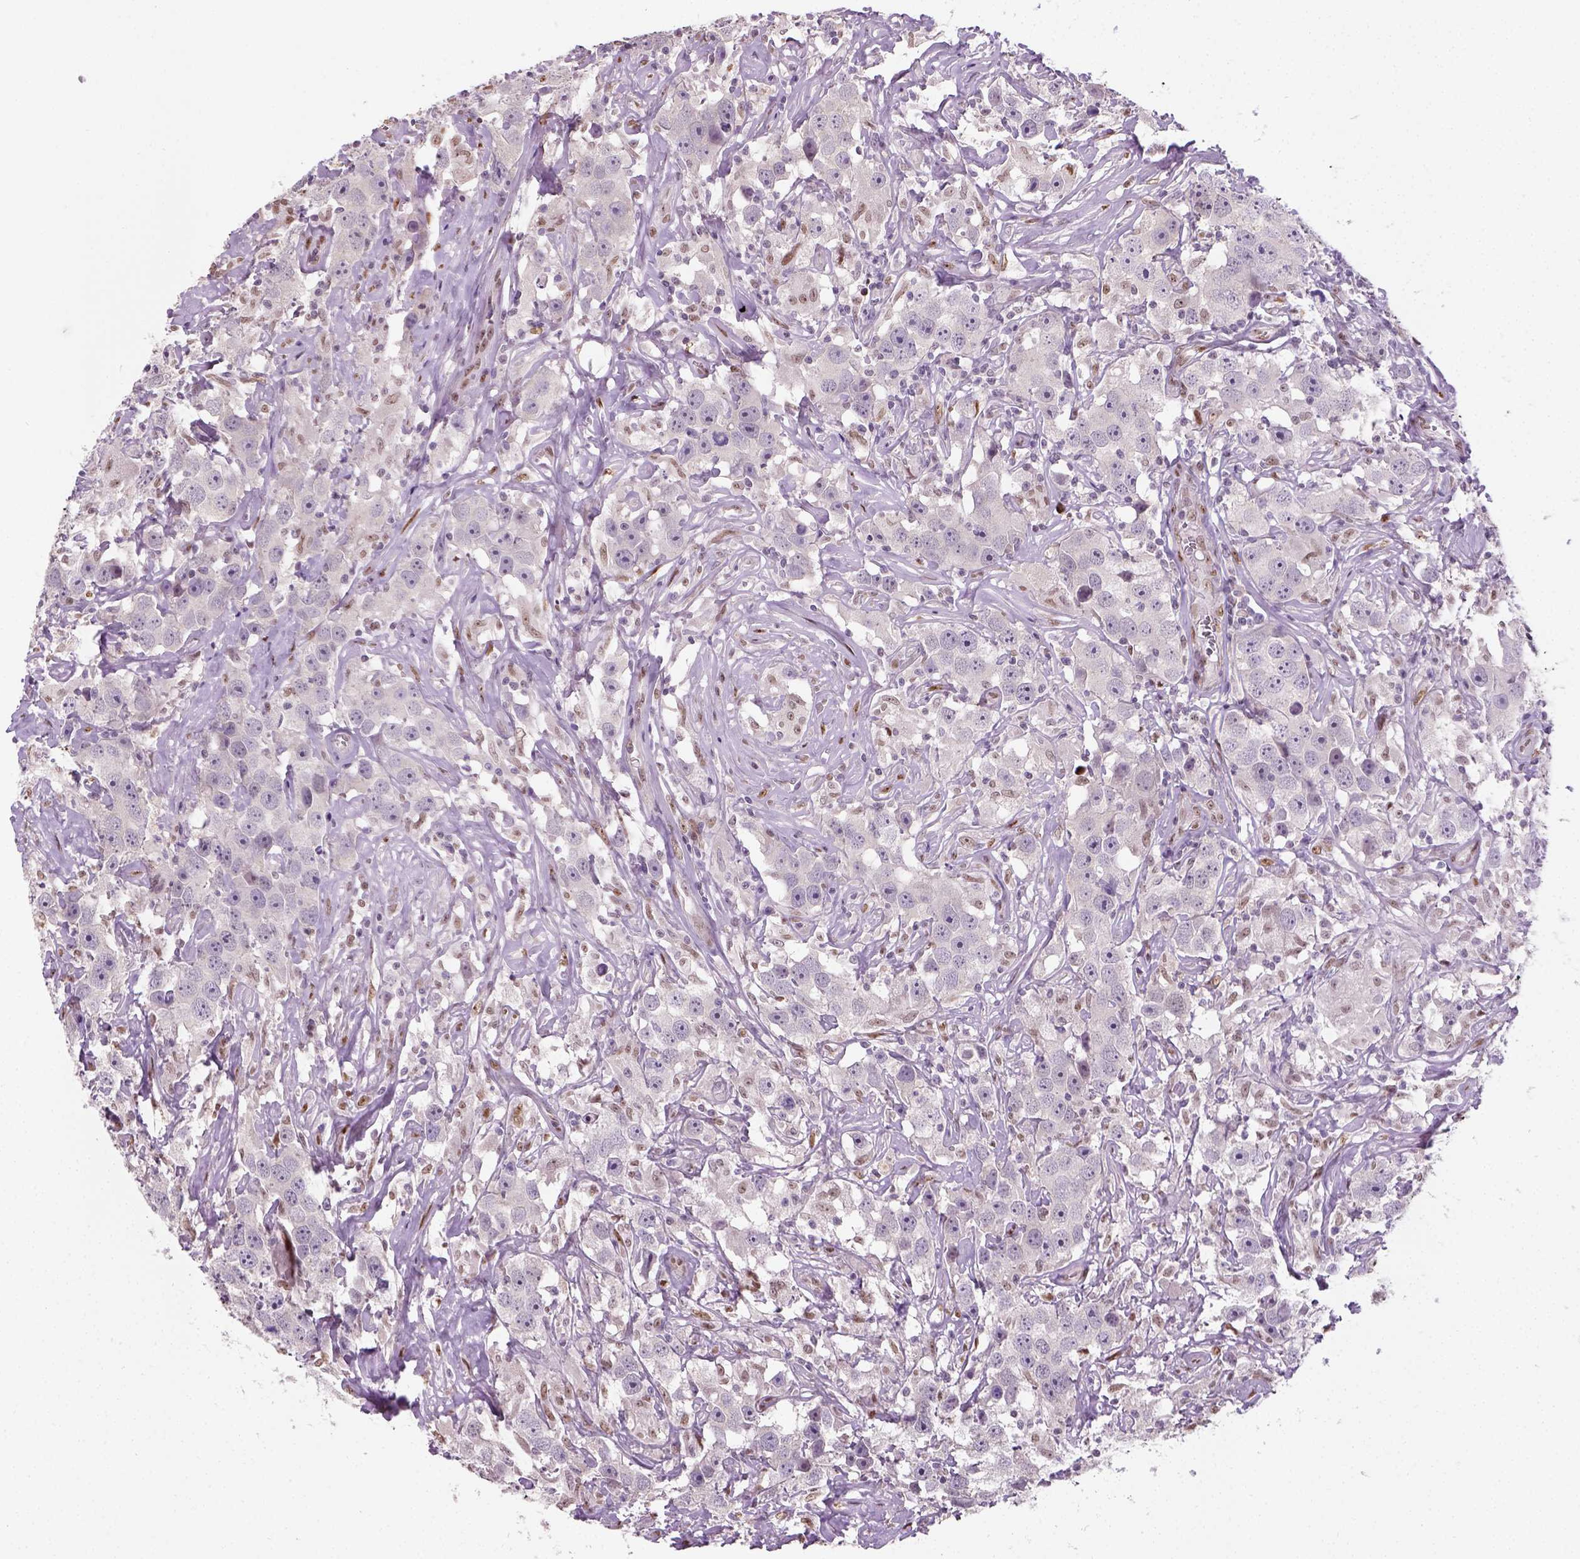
{"staining": {"intensity": "negative", "quantity": "none", "location": "none"}, "tissue": "testis cancer", "cell_type": "Tumor cells", "image_type": "cancer", "snomed": [{"axis": "morphology", "description": "Seminoma, NOS"}, {"axis": "topography", "description": "Testis"}], "caption": "An immunohistochemistry (IHC) histopathology image of testis cancer (seminoma) is shown. There is no staining in tumor cells of testis cancer (seminoma).", "gene": "C1orf112", "patient": {"sex": "male", "age": 49}}